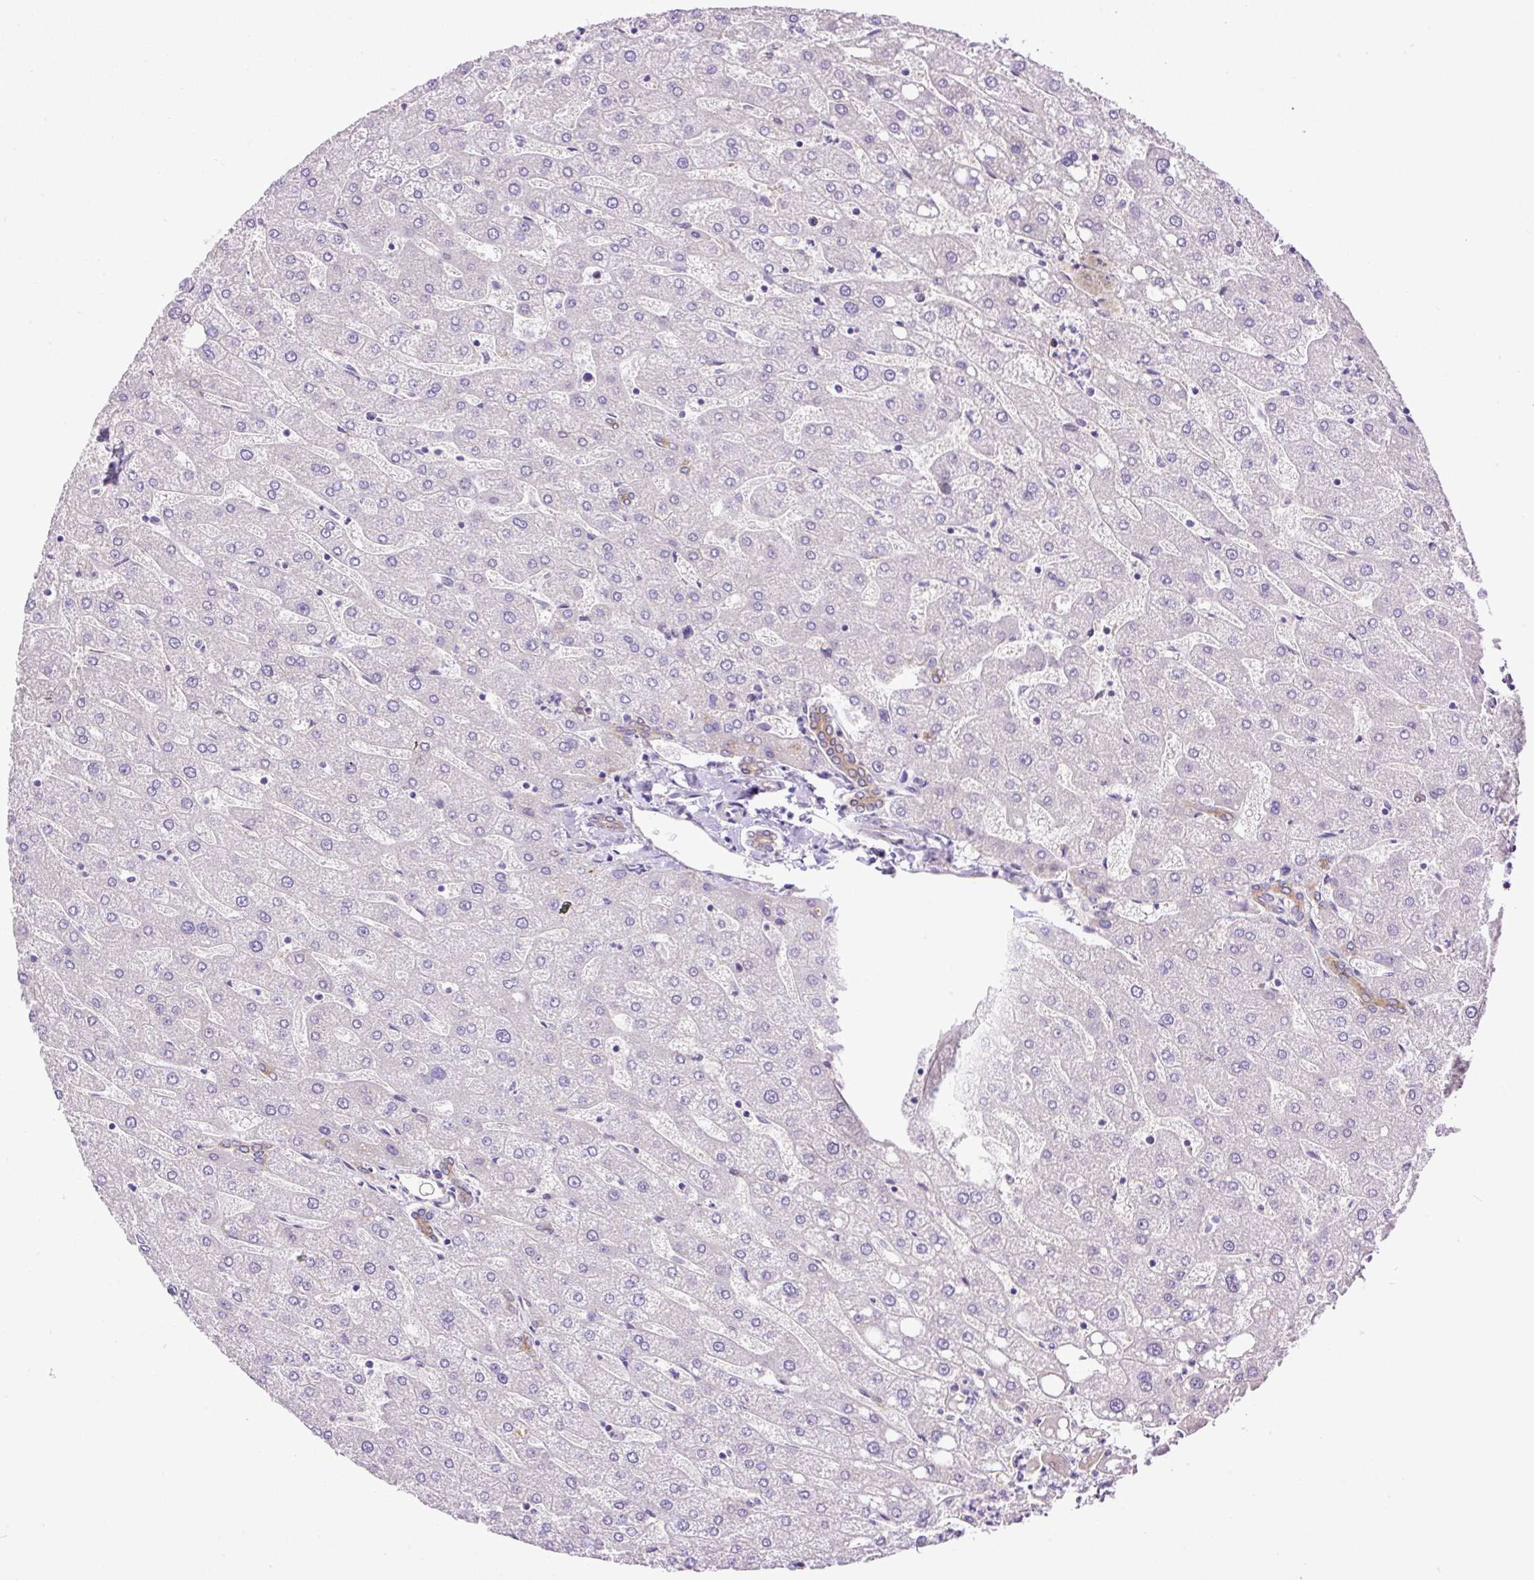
{"staining": {"intensity": "weak", "quantity": "25%-75%", "location": "cytoplasmic/membranous"}, "tissue": "liver", "cell_type": "Cholangiocytes", "image_type": "normal", "snomed": [{"axis": "morphology", "description": "Normal tissue, NOS"}, {"axis": "topography", "description": "Liver"}], "caption": "Protein staining by immunohistochemistry exhibits weak cytoplasmic/membranous expression in approximately 25%-75% of cholangiocytes in benign liver. (brown staining indicates protein expression, while blue staining denotes nuclei).", "gene": "MAGEB16", "patient": {"sex": "male", "age": 67}}